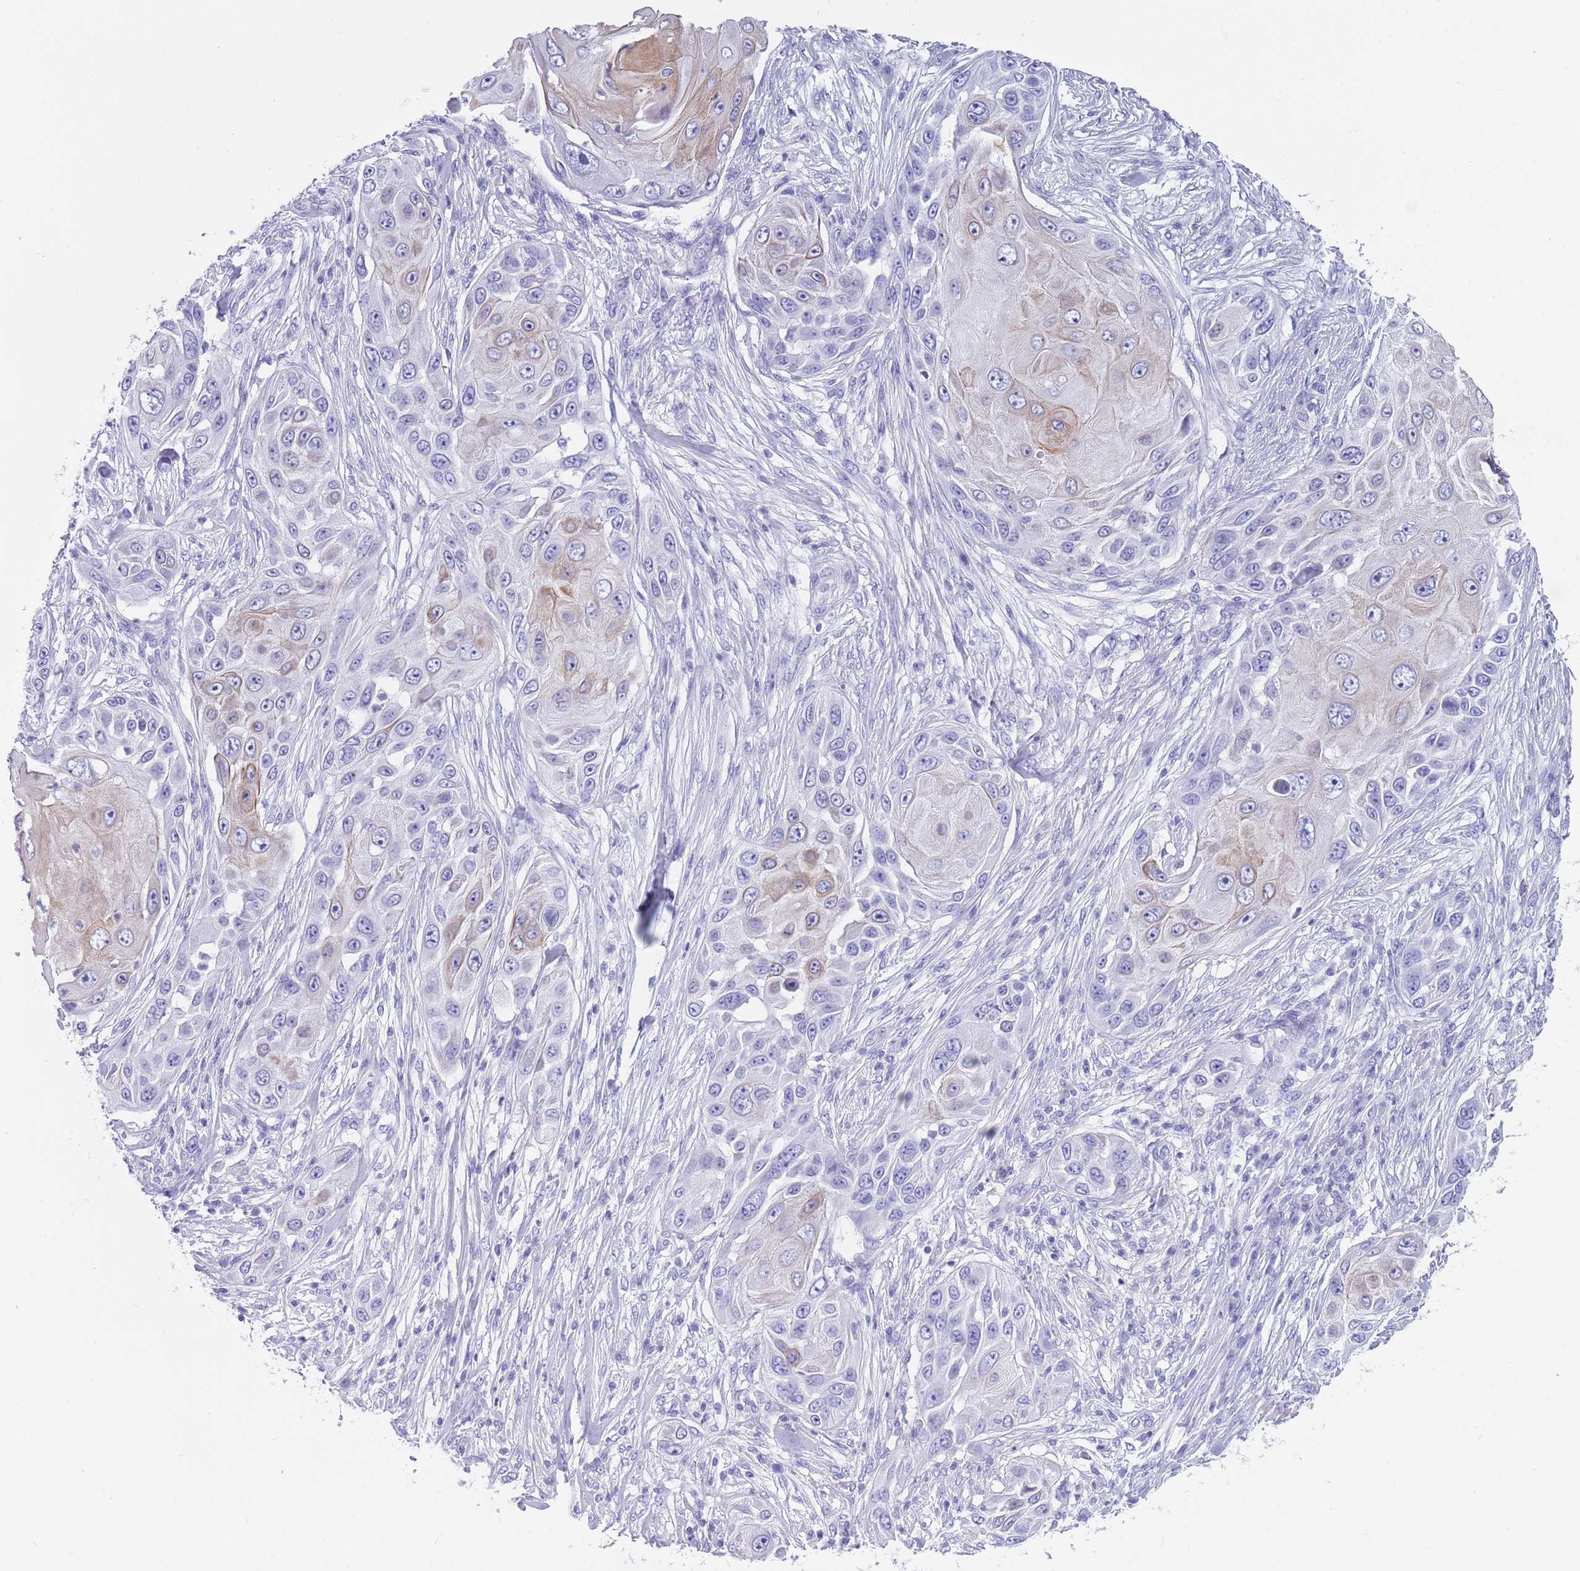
{"staining": {"intensity": "moderate", "quantity": "<25%", "location": "cytoplasmic/membranous"}, "tissue": "skin cancer", "cell_type": "Tumor cells", "image_type": "cancer", "snomed": [{"axis": "morphology", "description": "Squamous cell carcinoma, NOS"}, {"axis": "topography", "description": "Skin"}], "caption": "The micrograph shows immunohistochemical staining of squamous cell carcinoma (skin). There is moderate cytoplasmic/membranous staining is seen in approximately <25% of tumor cells.", "gene": "CPXM2", "patient": {"sex": "female", "age": 44}}